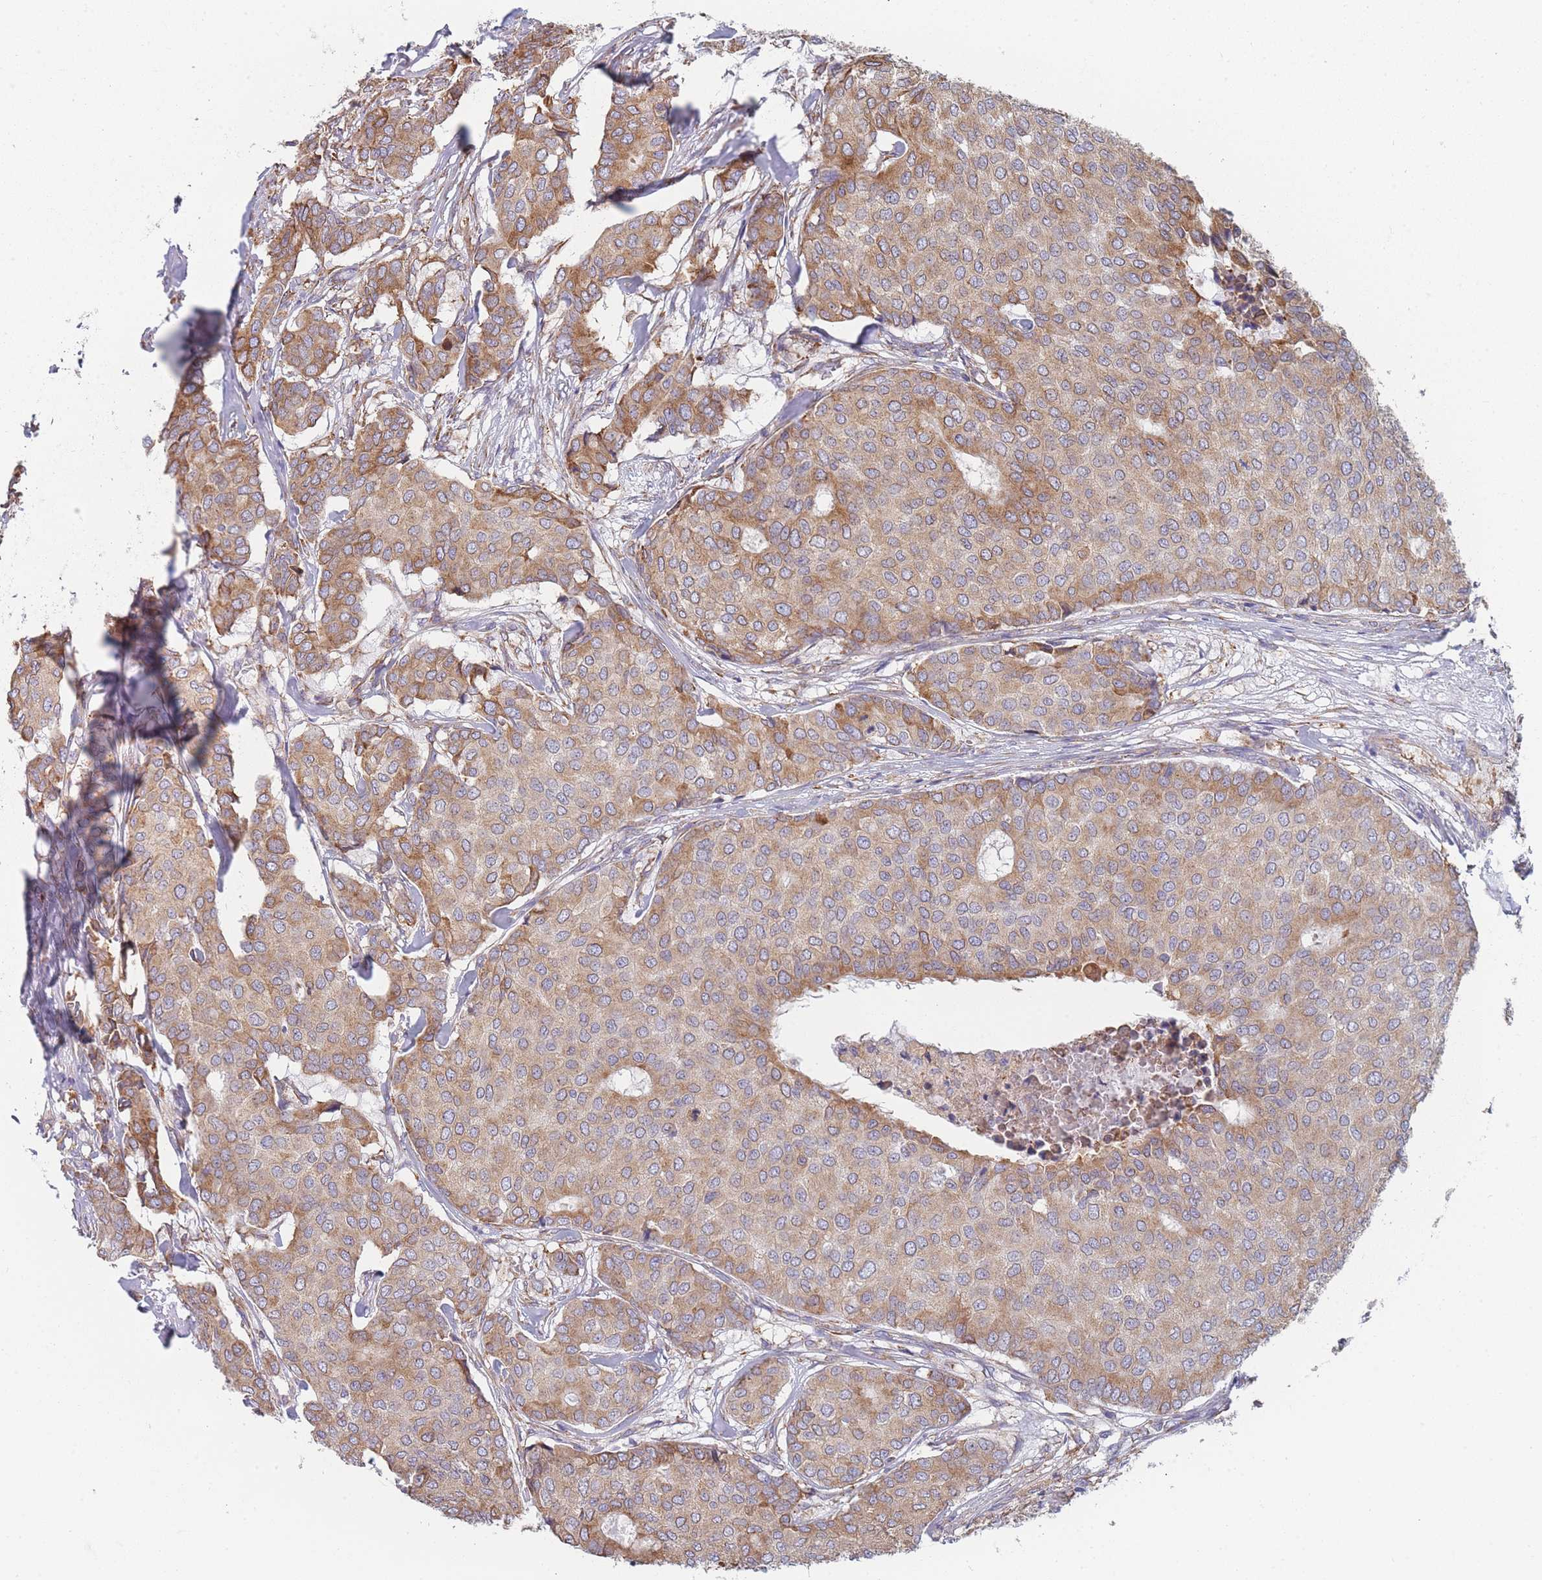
{"staining": {"intensity": "moderate", "quantity": ">75%", "location": "cytoplasmic/membranous"}, "tissue": "breast cancer", "cell_type": "Tumor cells", "image_type": "cancer", "snomed": [{"axis": "morphology", "description": "Duct carcinoma"}, {"axis": "topography", "description": "Breast"}], "caption": "Immunohistochemical staining of infiltrating ductal carcinoma (breast) exhibits medium levels of moderate cytoplasmic/membranous protein expression in approximately >75% of tumor cells.", "gene": "OR7C2", "patient": {"sex": "female", "age": 75}}